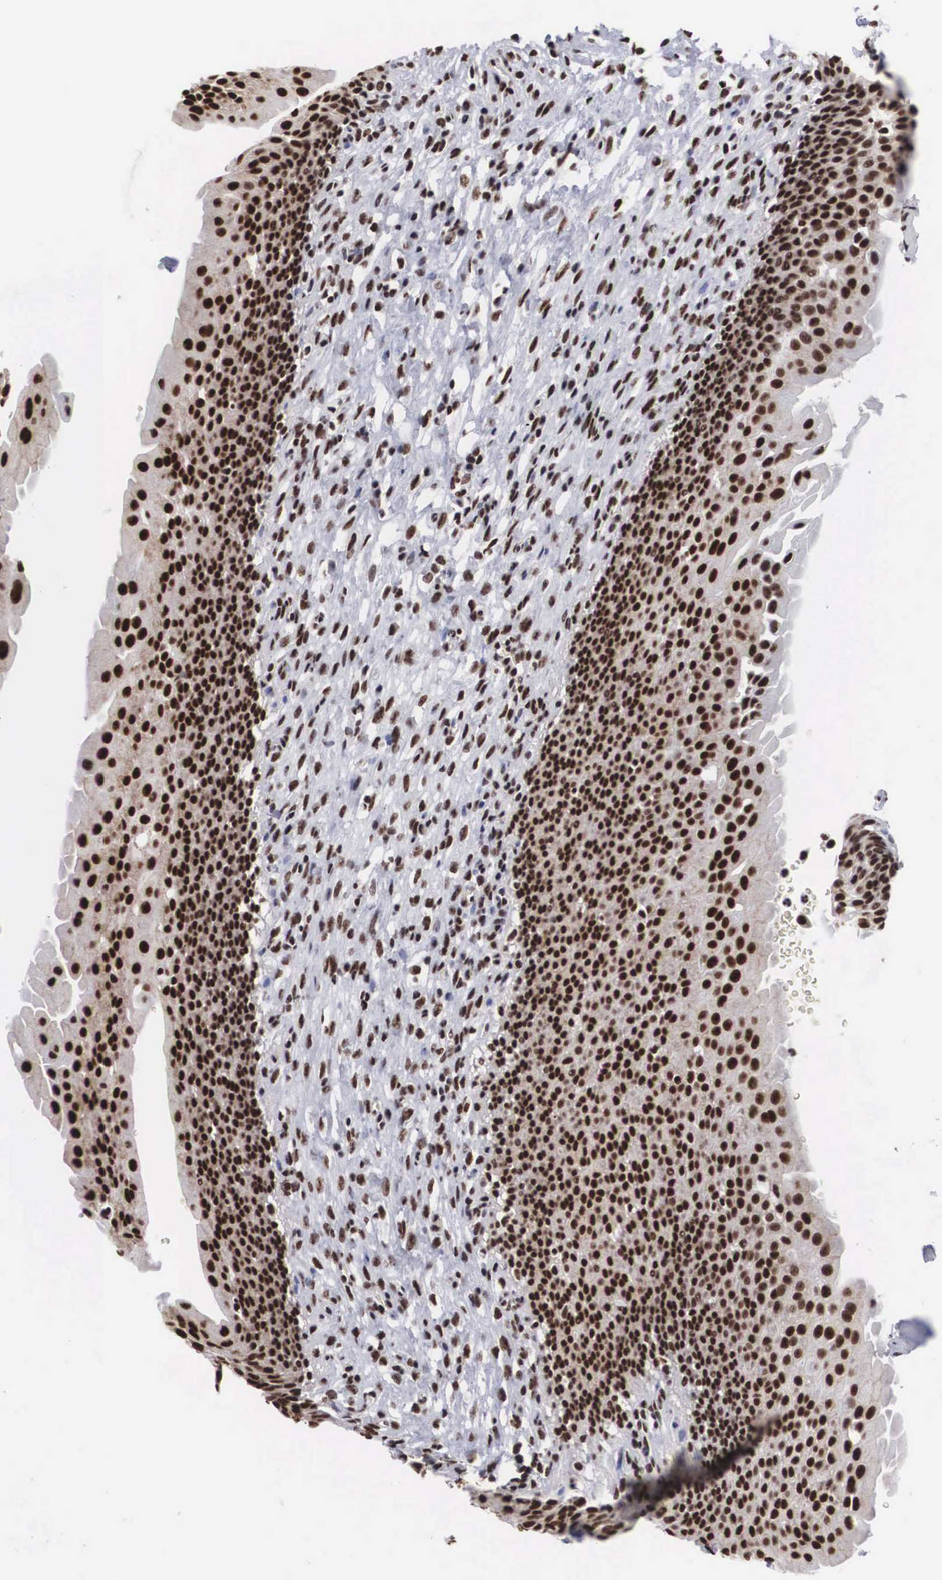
{"staining": {"intensity": "moderate", "quantity": ">75%", "location": "nuclear"}, "tissue": "urinary bladder", "cell_type": "Urothelial cells", "image_type": "normal", "snomed": [{"axis": "morphology", "description": "Normal tissue, NOS"}, {"axis": "morphology", "description": "Urothelial carcinoma, Low grade"}, {"axis": "topography", "description": "Smooth muscle"}, {"axis": "topography", "description": "Urinary bladder"}], "caption": "This photomicrograph displays immunohistochemistry staining of unremarkable human urinary bladder, with medium moderate nuclear positivity in about >75% of urothelial cells.", "gene": "ACIN1", "patient": {"sex": "male", "age": 60}}